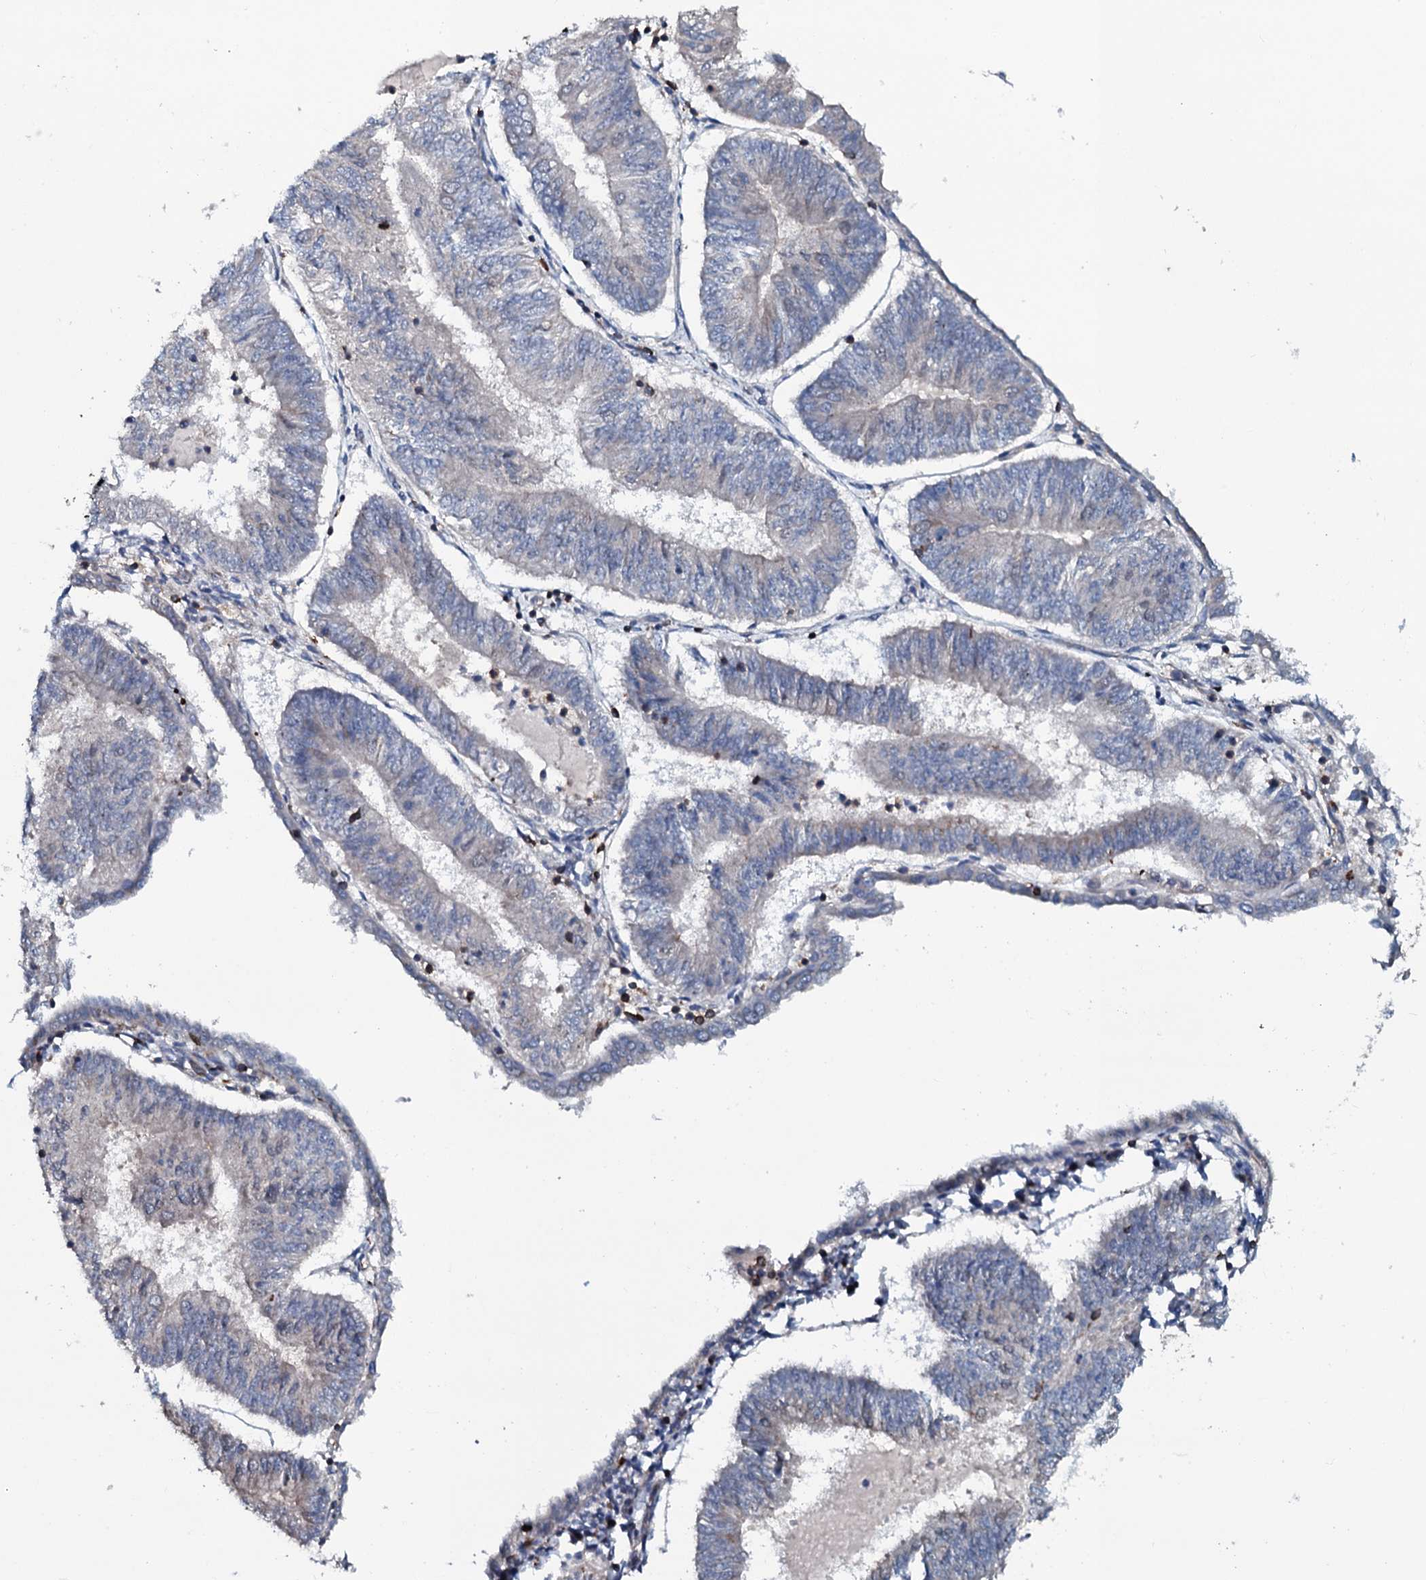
{"staining": {"intensity": "negative", "quantity": "none", "location": "none"}, "tissue": "endometrial cancer", "cell_type": "Tumor cells", "image_type": "cancer", "snomed": [{"axis": "morphology", "description": "Adenocarcinoma, NOS"}, {"axis": "topography", "description": "Endometrium"}], "caption": "This is an immunohistochemistry (IHC) image of adenocarcinoma (endometrial). There is no expression in tumor cells.", "gene": "OGFOD2", "patient": {"sex": "female", "age": 58}}